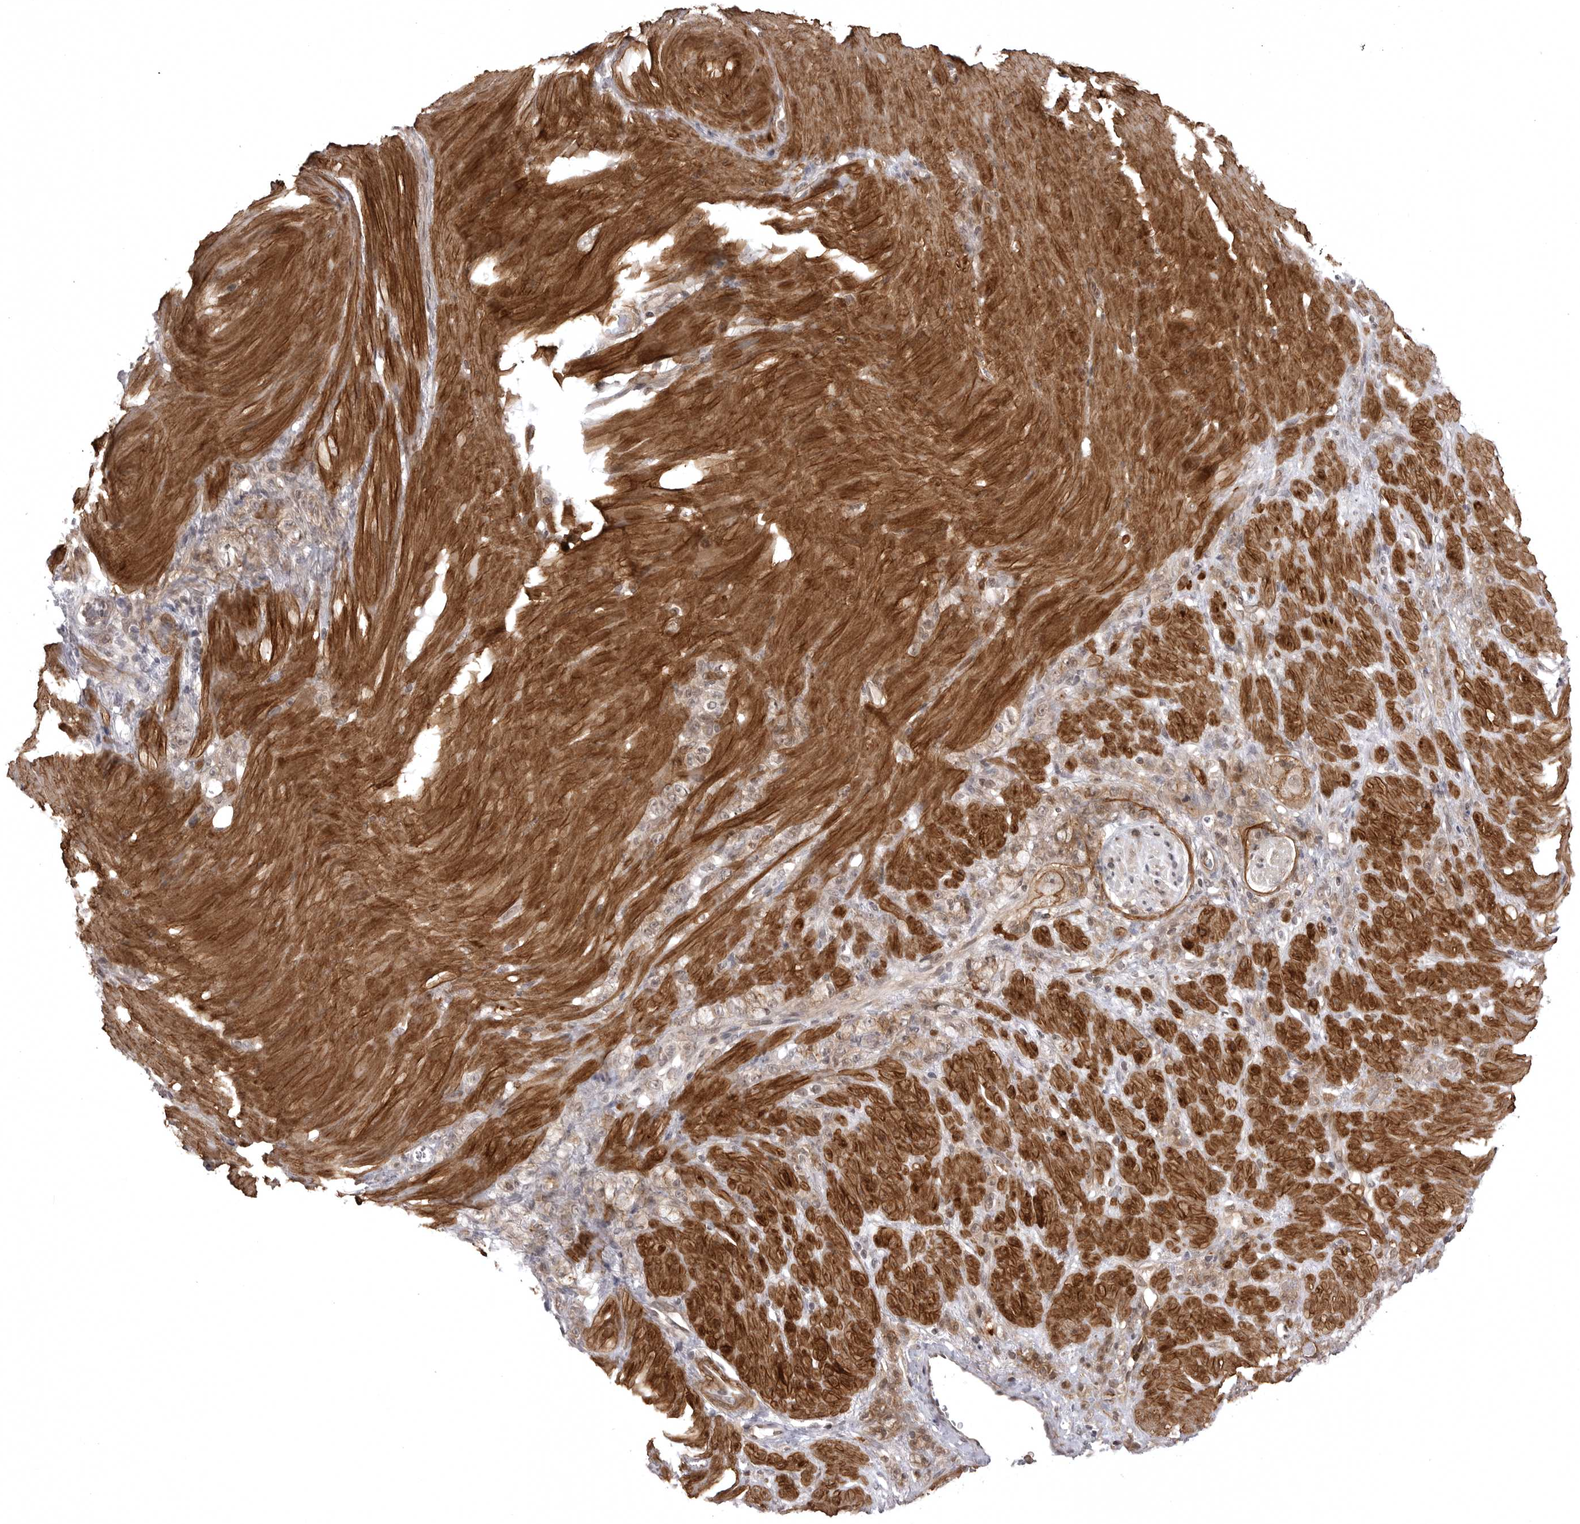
{"staining": {"intensity": "weak", "quantity": "<25%", "location": "cytoplasmic/membranous,nuclear"}, "tissue": "stomach cancer", "cell_type": "Tumor cells", "image_type": "cancer", "snomed": [{"axis": "morphology", "description": "Normal tissue, NOS"}, {"axis": "morphology", "description": "Adenocarcinoma, NOS"}, {"axis": "topography", "description": "Stomach"}], "caption": "DAB immunohistochemical staining of human stomach cancer shows no significant staining in tumor cells.", "gene": "SORBS1", "patient": {"sex": "male", "age": 82}}